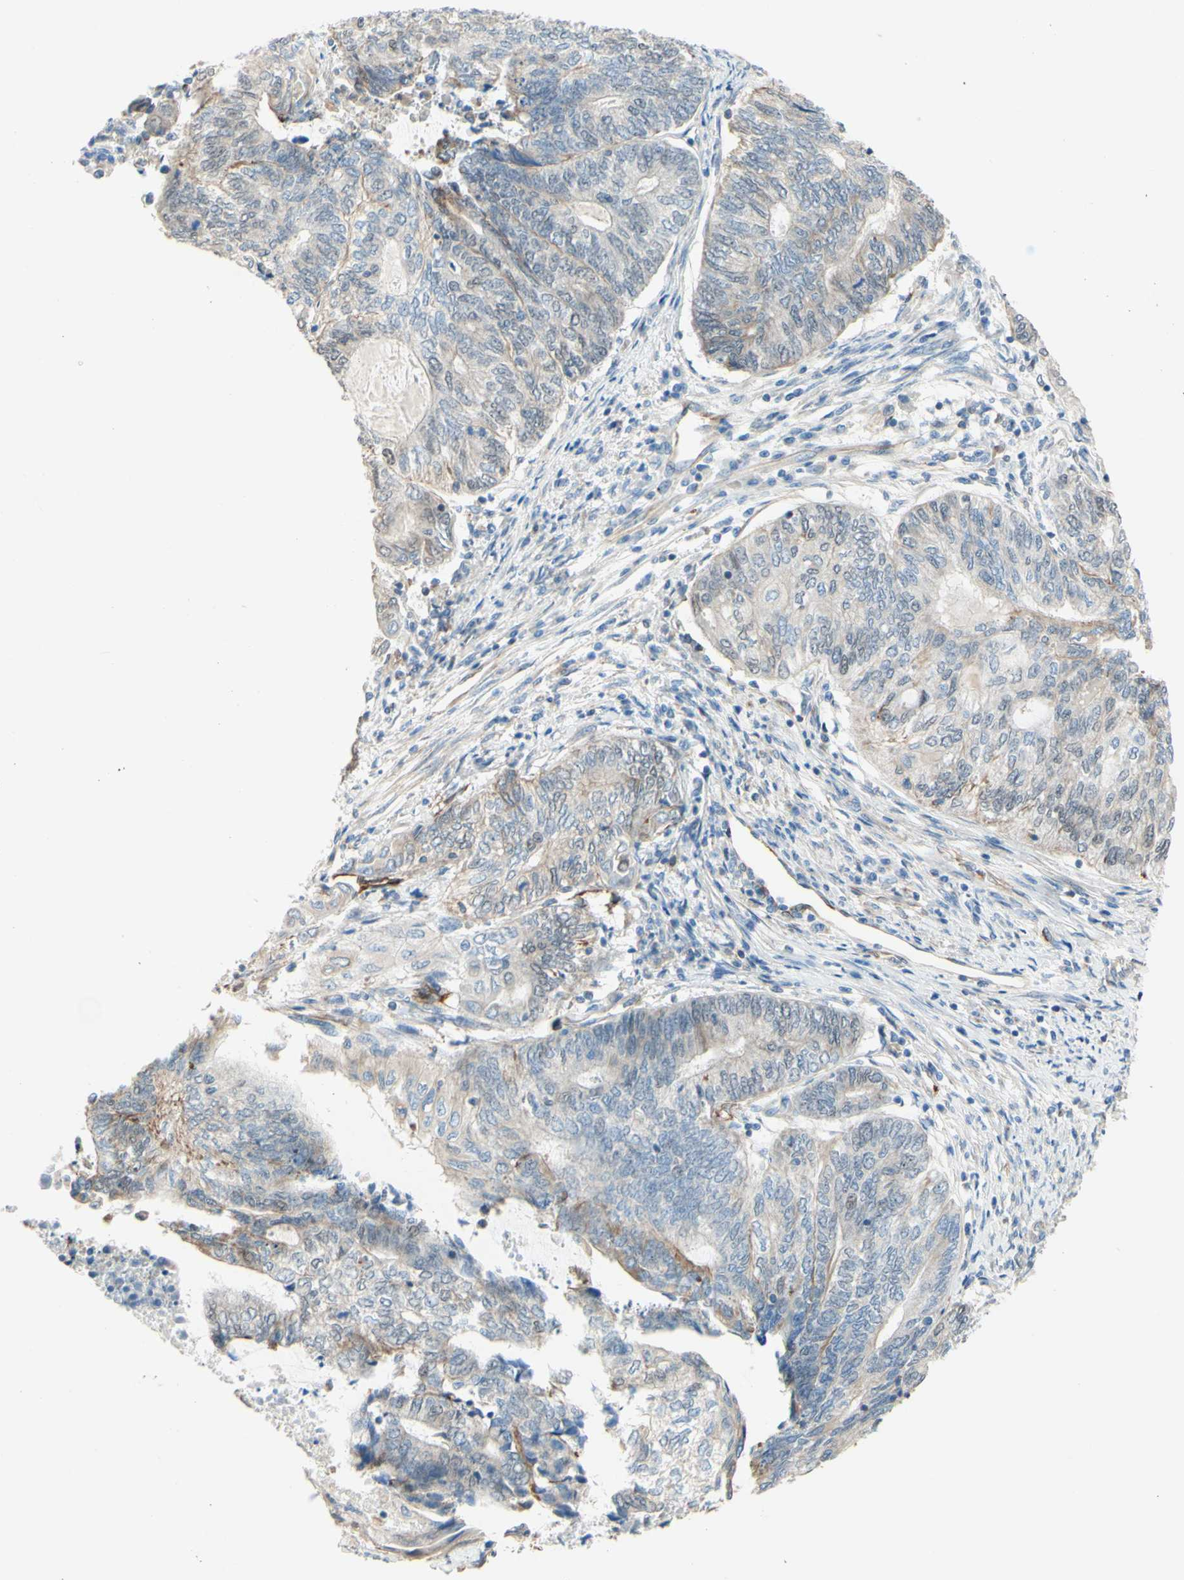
{"staining": {"intensity": "negative", "quantity": "none", "location": "none"}, "tissue": "endometrial cancer", "cell_type": "Tumor cells", "image_type": "cancer", "snomed": [{"axis": "morphology", "description": "Adenocarcinoma, NOS"}, {"axis": "topography", "description": "Uterus"}, {"axis": "topography", "description": "Endometrium"}], "caption": "An image of human endometrial cancer (adenocarcinoma) is negative for staining in tumor cells.", "gene": "ENDOD1", "patient": {"sex": "female", "age": 70}}